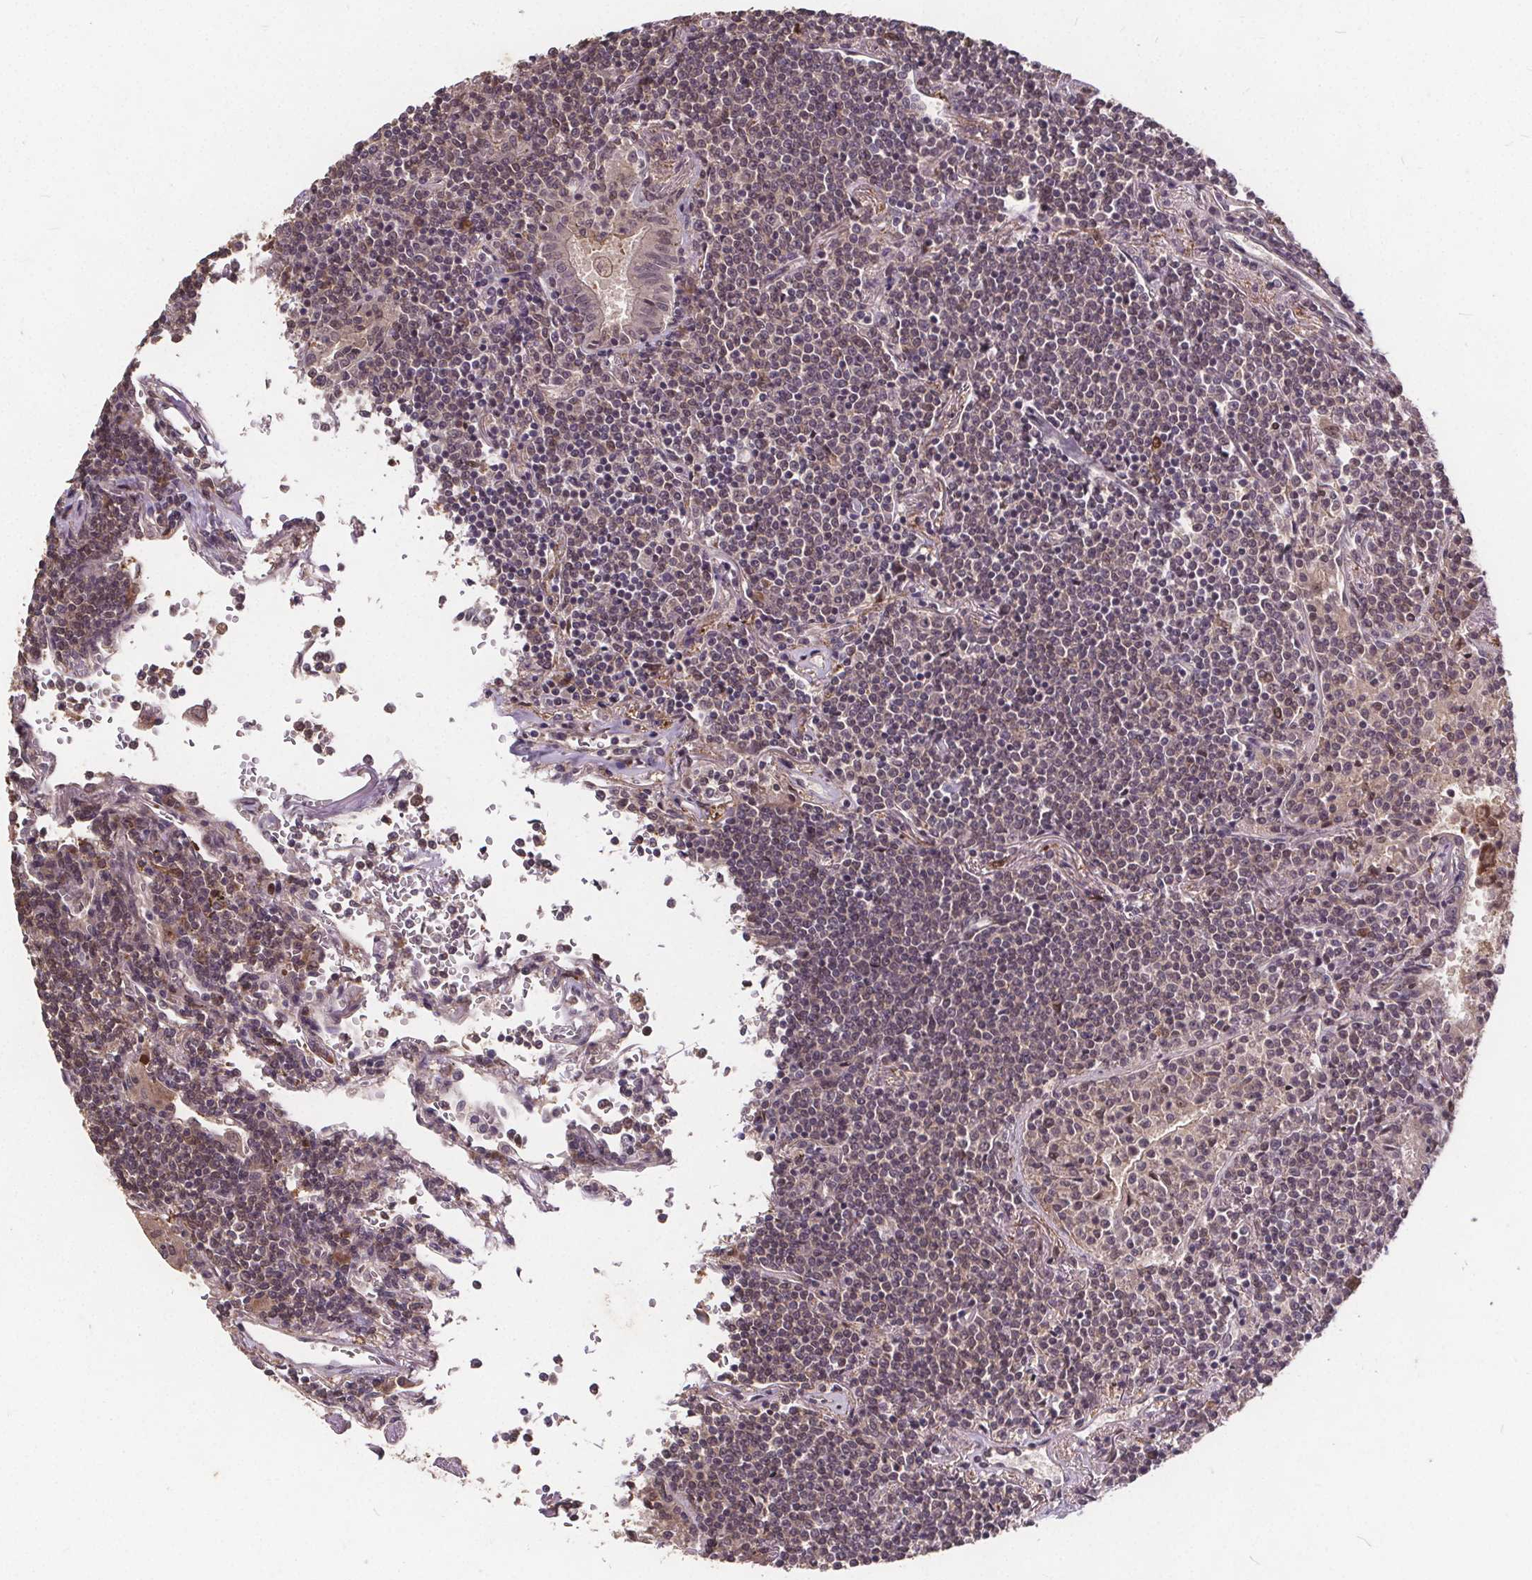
{"staining": {"intensity": "negative", "quantity": "none", "location": "none"}, "tissue": "lymphoma", "cell_type": "Tumor cells", "image_type": "cancer", "snomed": [{"axis": "morphology", "description": "Malignant lymphoma, non-Hodgkin's type, Low grade"}, {"axis": "topography", "description": "Lung"}], "caption": "This is a photomicrograph of immunohistochemistry (IHC) staining of lymphoma, which shows no staining in tumor cells. (DAB (3,3'-diaminobenzidine) immunohistochemistry visualized using brightfield microscopy, high magnification).", "gene": "USP9X", "patient": {"sex": "female", "age": 71}}